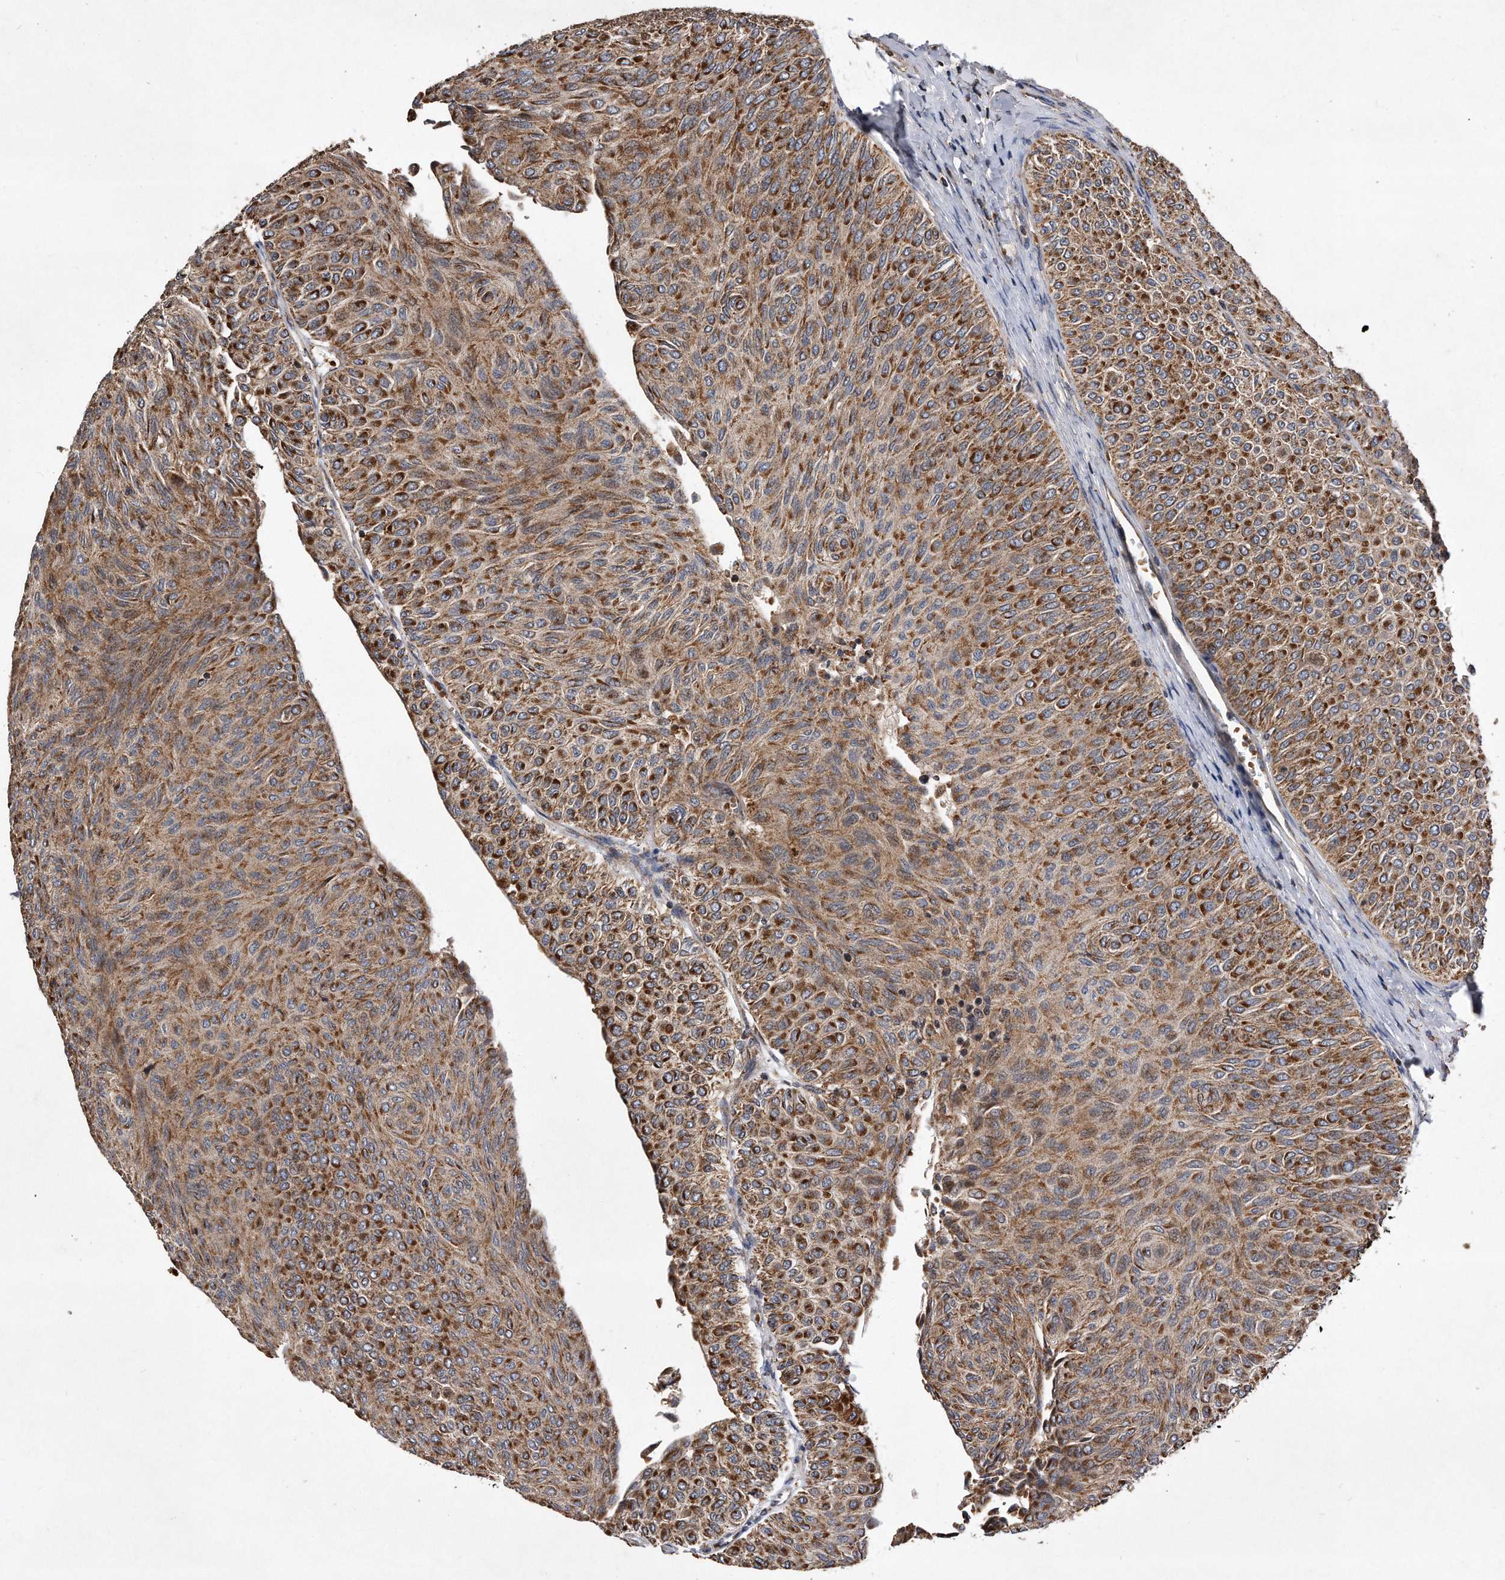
{"staining": {"intensity": "strong", "quantity": ">75%", "location": "cytoplasmic/membranous"}, "tissue": "urothelial cancer", "cell_type": "Tumor cells", "image_type": "cancer", "snomed": [{"axis": "morphology", "description": "Urothelial carcinoma, Low grade"}, {"axis": "topography", "description": "Urinary bladder"}], "caption": "A photomicrograph showing strong cytoplasmic/membranous positivity in about >75% of tumor cells in urothelial cancer, as visualized by brown immunohistochemical staining.", "gene": "PPP5C", "patient": {"sex": "male", "age": 78}}